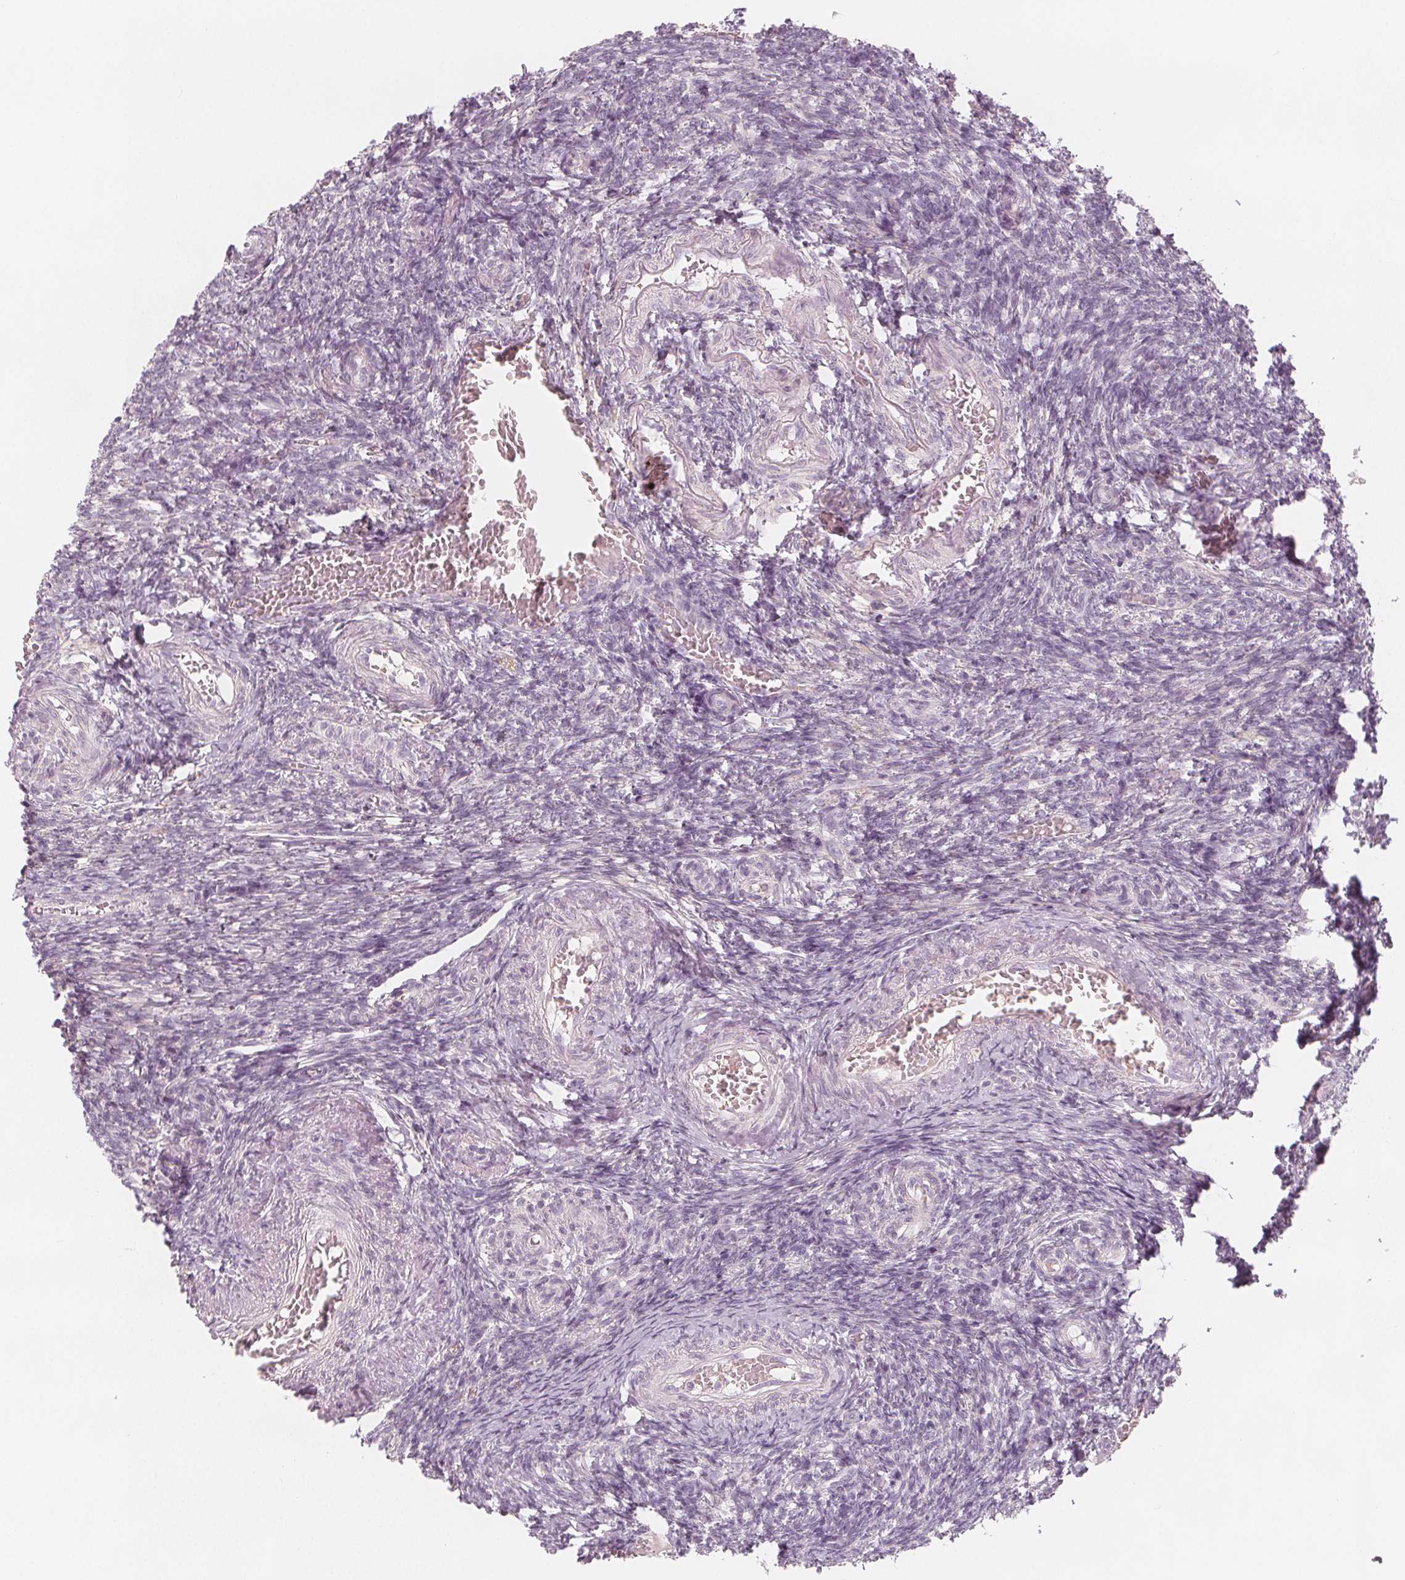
{"staining": {"intensity": "negative", "quantity": "none", "location": "none"}, "tissue": "ovary", "cell_type": "Follicle cells", "image_type": "normal", "snomed": [{"axis": "morphology", "description": "Normal tissue, NOS"}, {"axis": "topography", "description": "Ovary"}], "caption": "An immunohistochemistry histopathology image of normal ovary is shown. There is no staining in follicle cells of ovary.", "gene": "MAP1A", "patient": {"sex": "female", "age": 39}}